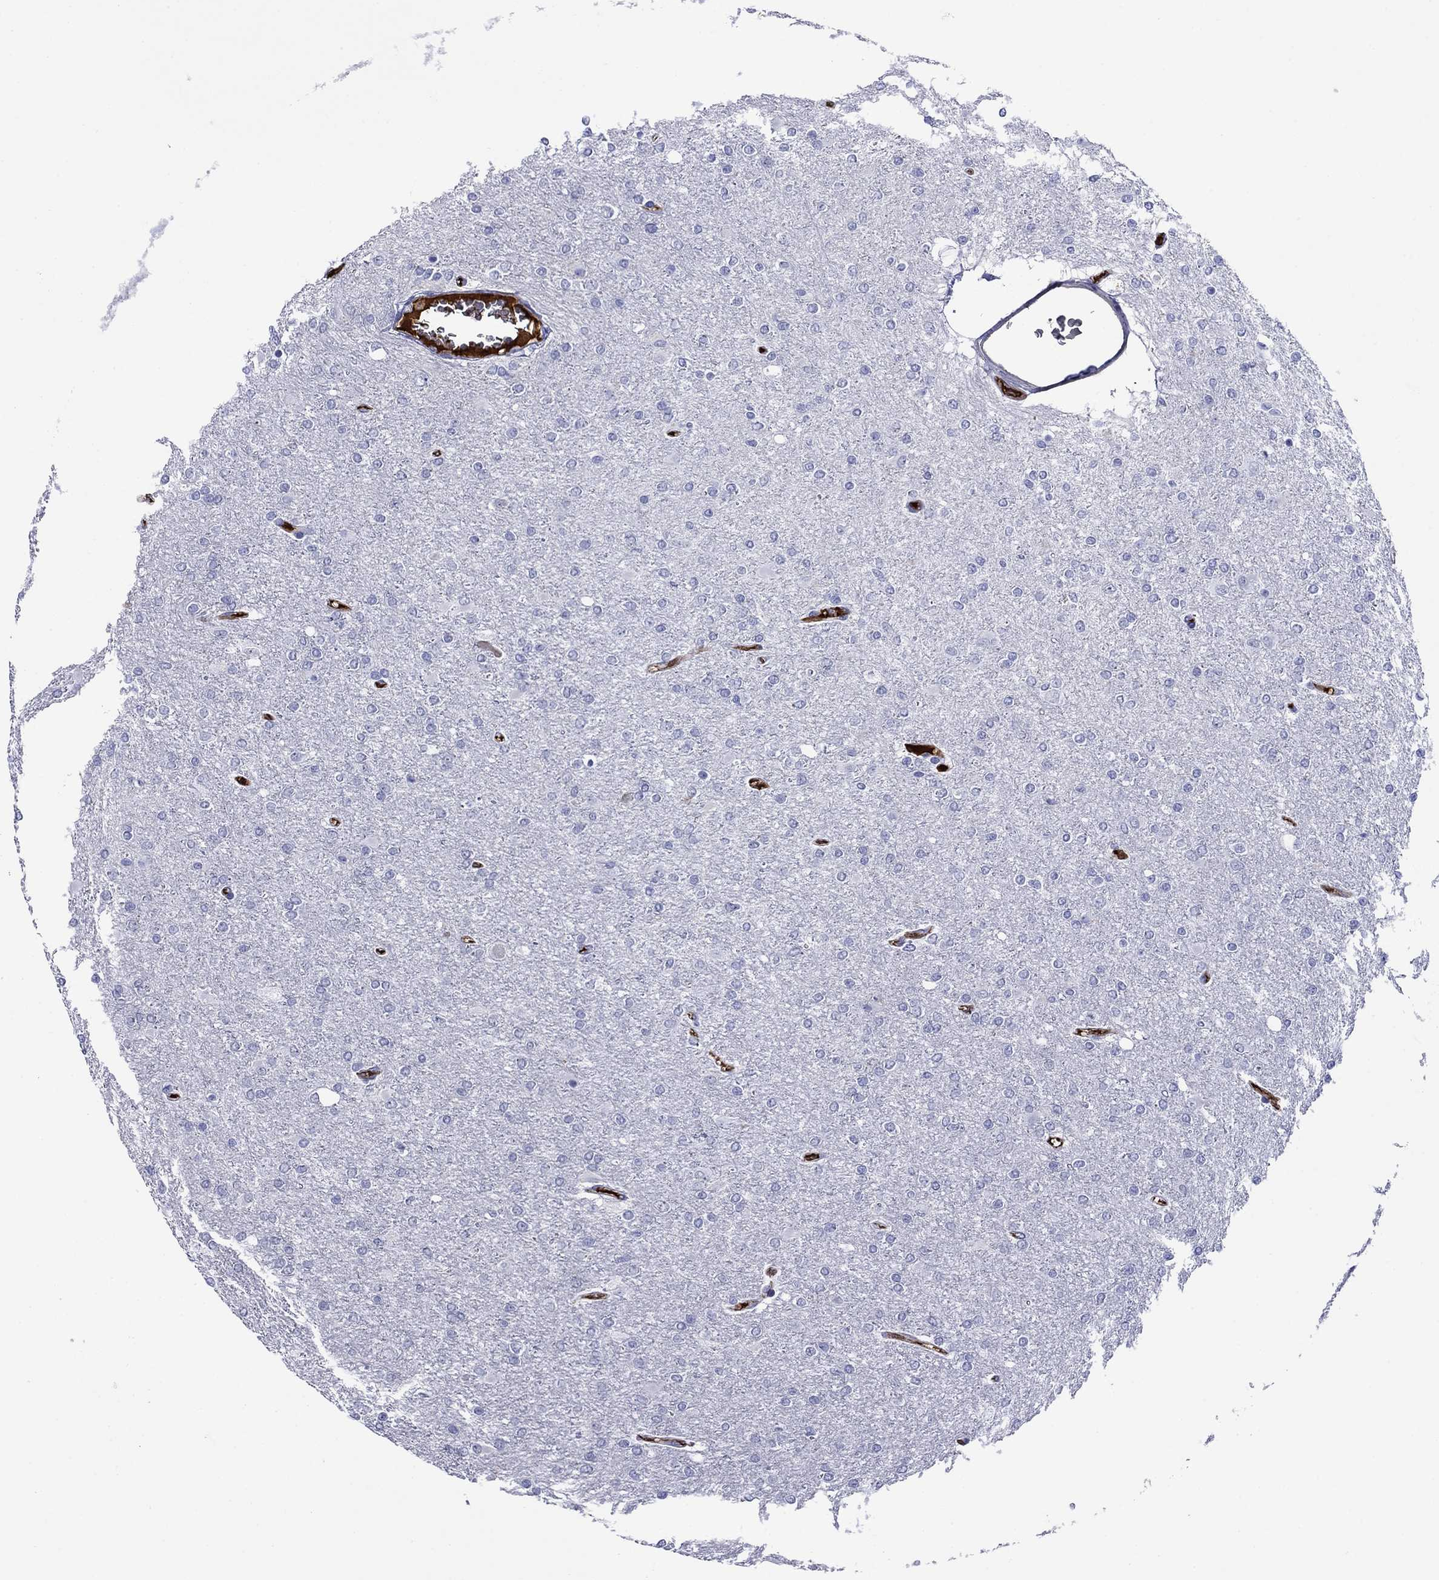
{"staining": {"intensity": "negative", "quantity": "none", "location": "none"}, "tissue": "glioma", "cell_type": "Tumor cells", "image_type": "cancer", "snomed": [{"axis": "morphology", "description": "Glioma, malignant, High grade"}, {"axis": "topography", "description": "Cerebral cortex"}], "caption": "Human malignant high-grade glioma stained for a protein using immunohistochemistry demonstrates no staining in tumor cells.", "gene": "APOA2", "patient": {"sex": "male", "age": 70}}